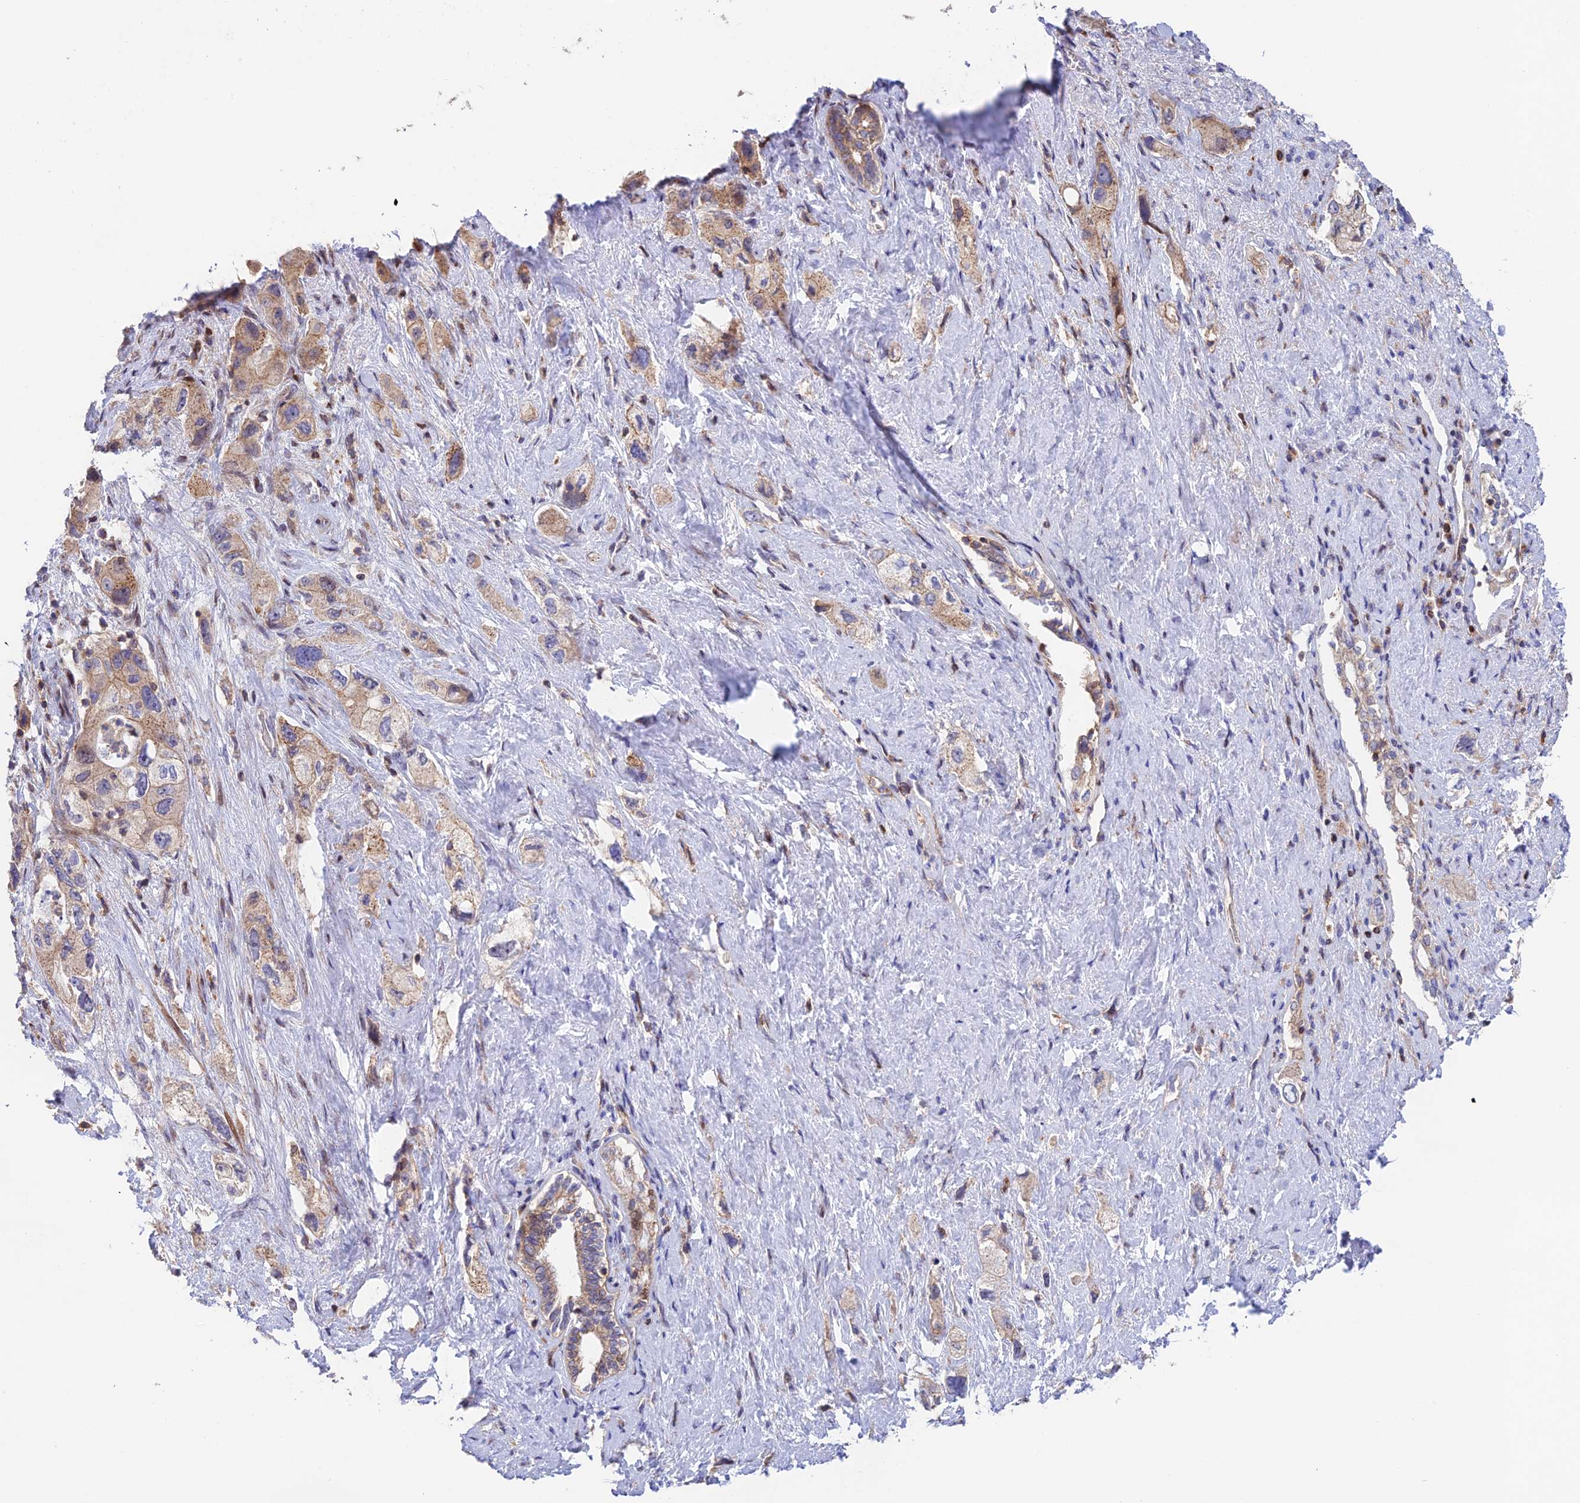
{"staining": {"intensity": "weak", "quantity": "25%-75%", "location": "cytoplasmic/membranous"}, "tissue": "pancreatic cancer", "cell_type": "Tumor cells", "image_type": "cancer", "snomed": [{"axis": "morphology", "description": "Adenocarcinoma, NOS"}, {"axis": "topography", "description": "Pancreas"}], "caption": "Pancreatic adenocarcinoma stained for a protein exhibits weak cytoplasmic/membranous positivity in tumor cells.", "gene": "PRIM1", "patient": {"sex": "female", "age": 73}}